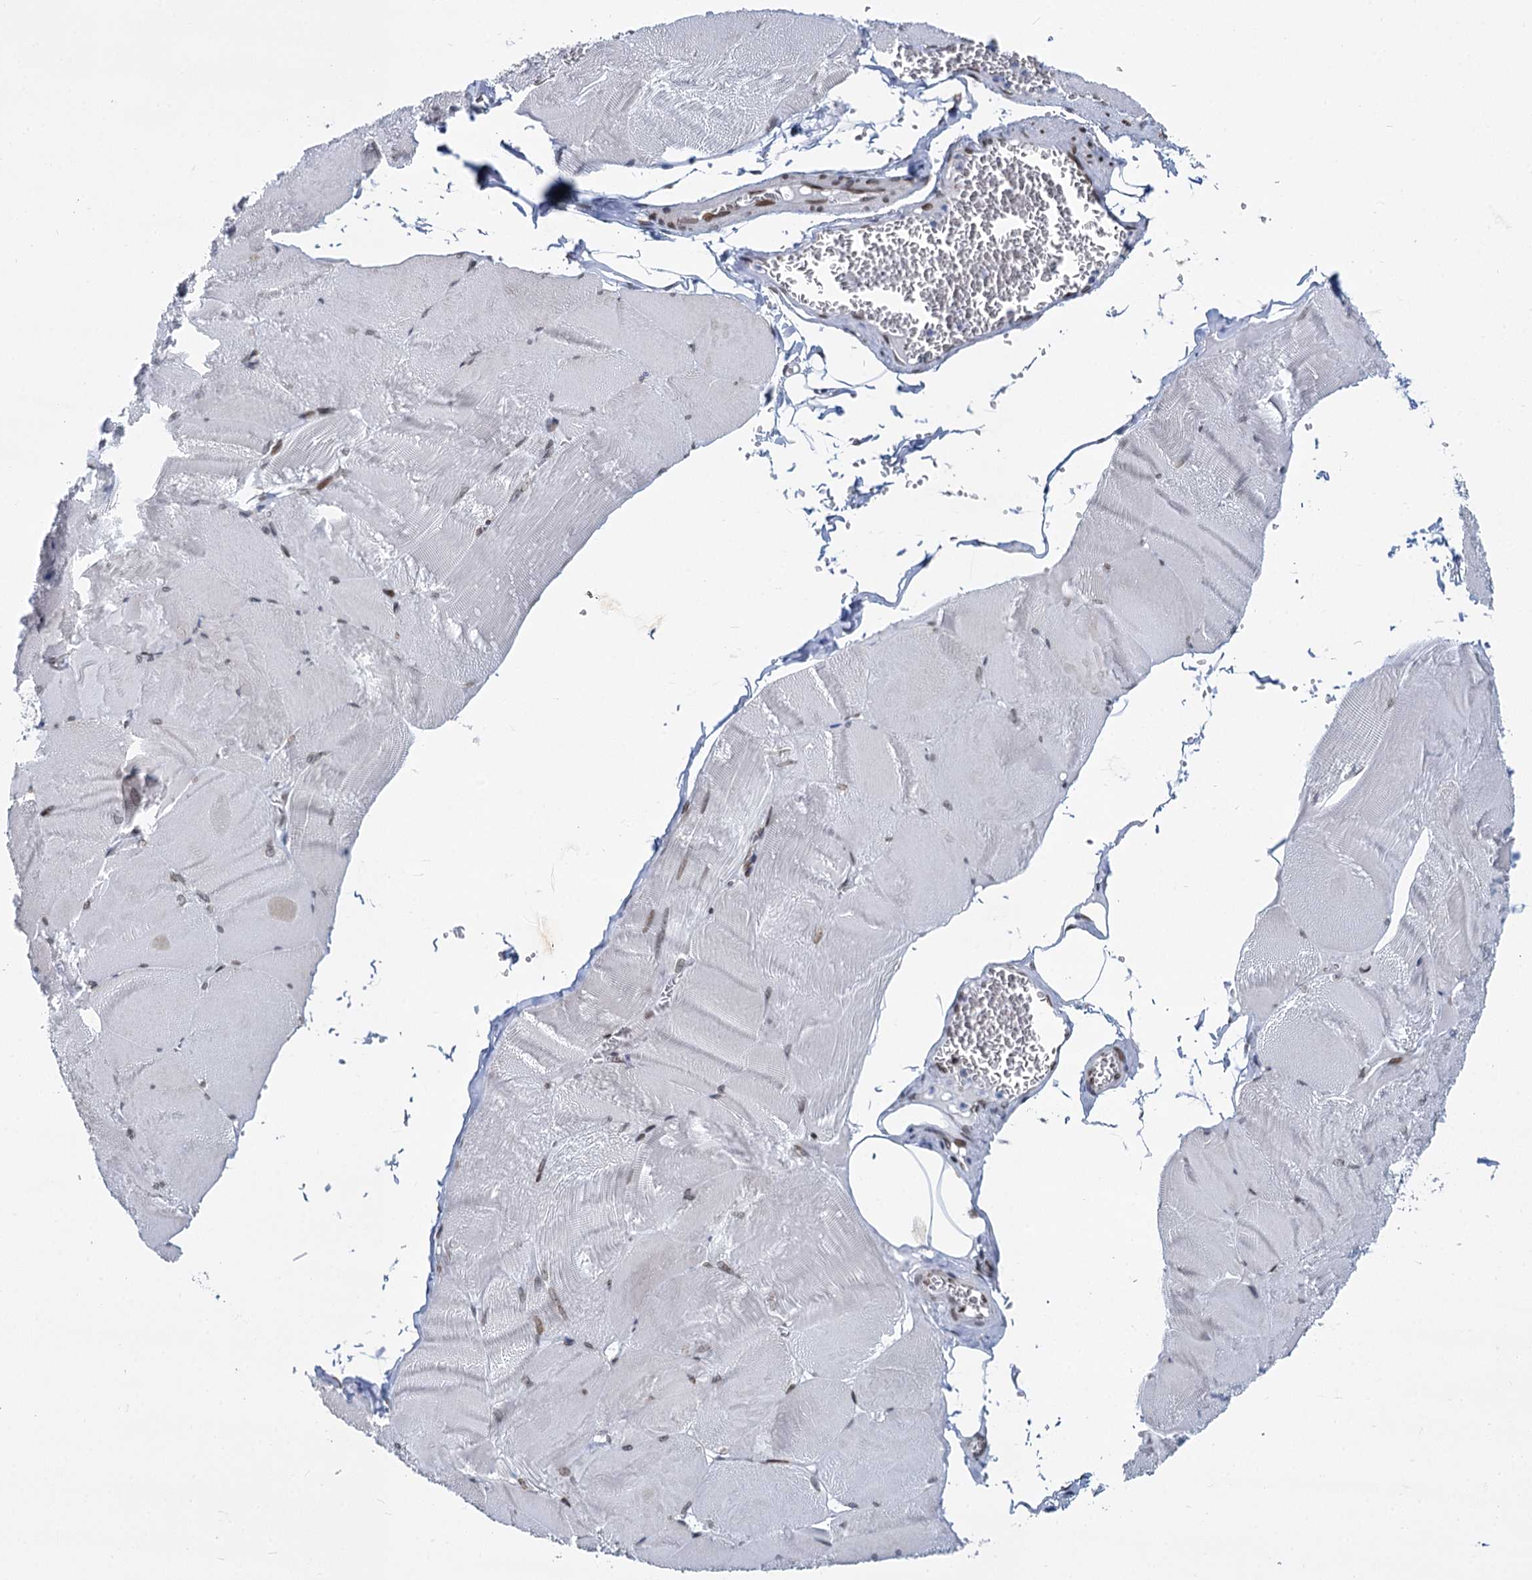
{"staining": {"intensity": "weak", "quantity": "25%-75%", "location": "cytoplasmic/membranous,nuclear"}, "tissue": "skeletal muscle", "cell_type": "Myocytes", "image_type": "normal", "snomed": [{"axis": "morphology", "description": "Normal tissue, NOS"}, {"axis": "morphology", "description": "Basal cell carcinoma"}, {"axis": "topography", "description": "Skeletal muscle"}], "caption": "An image showing weak cytoplasmic/membranous,nuclear expression in about 25%-75% of myocytes in unremarkable skeletal muscle, as visualized by brown immunohistochemical staining.", "gene": "PRSS35", "patient": {"sex": "female", "age": 64}}